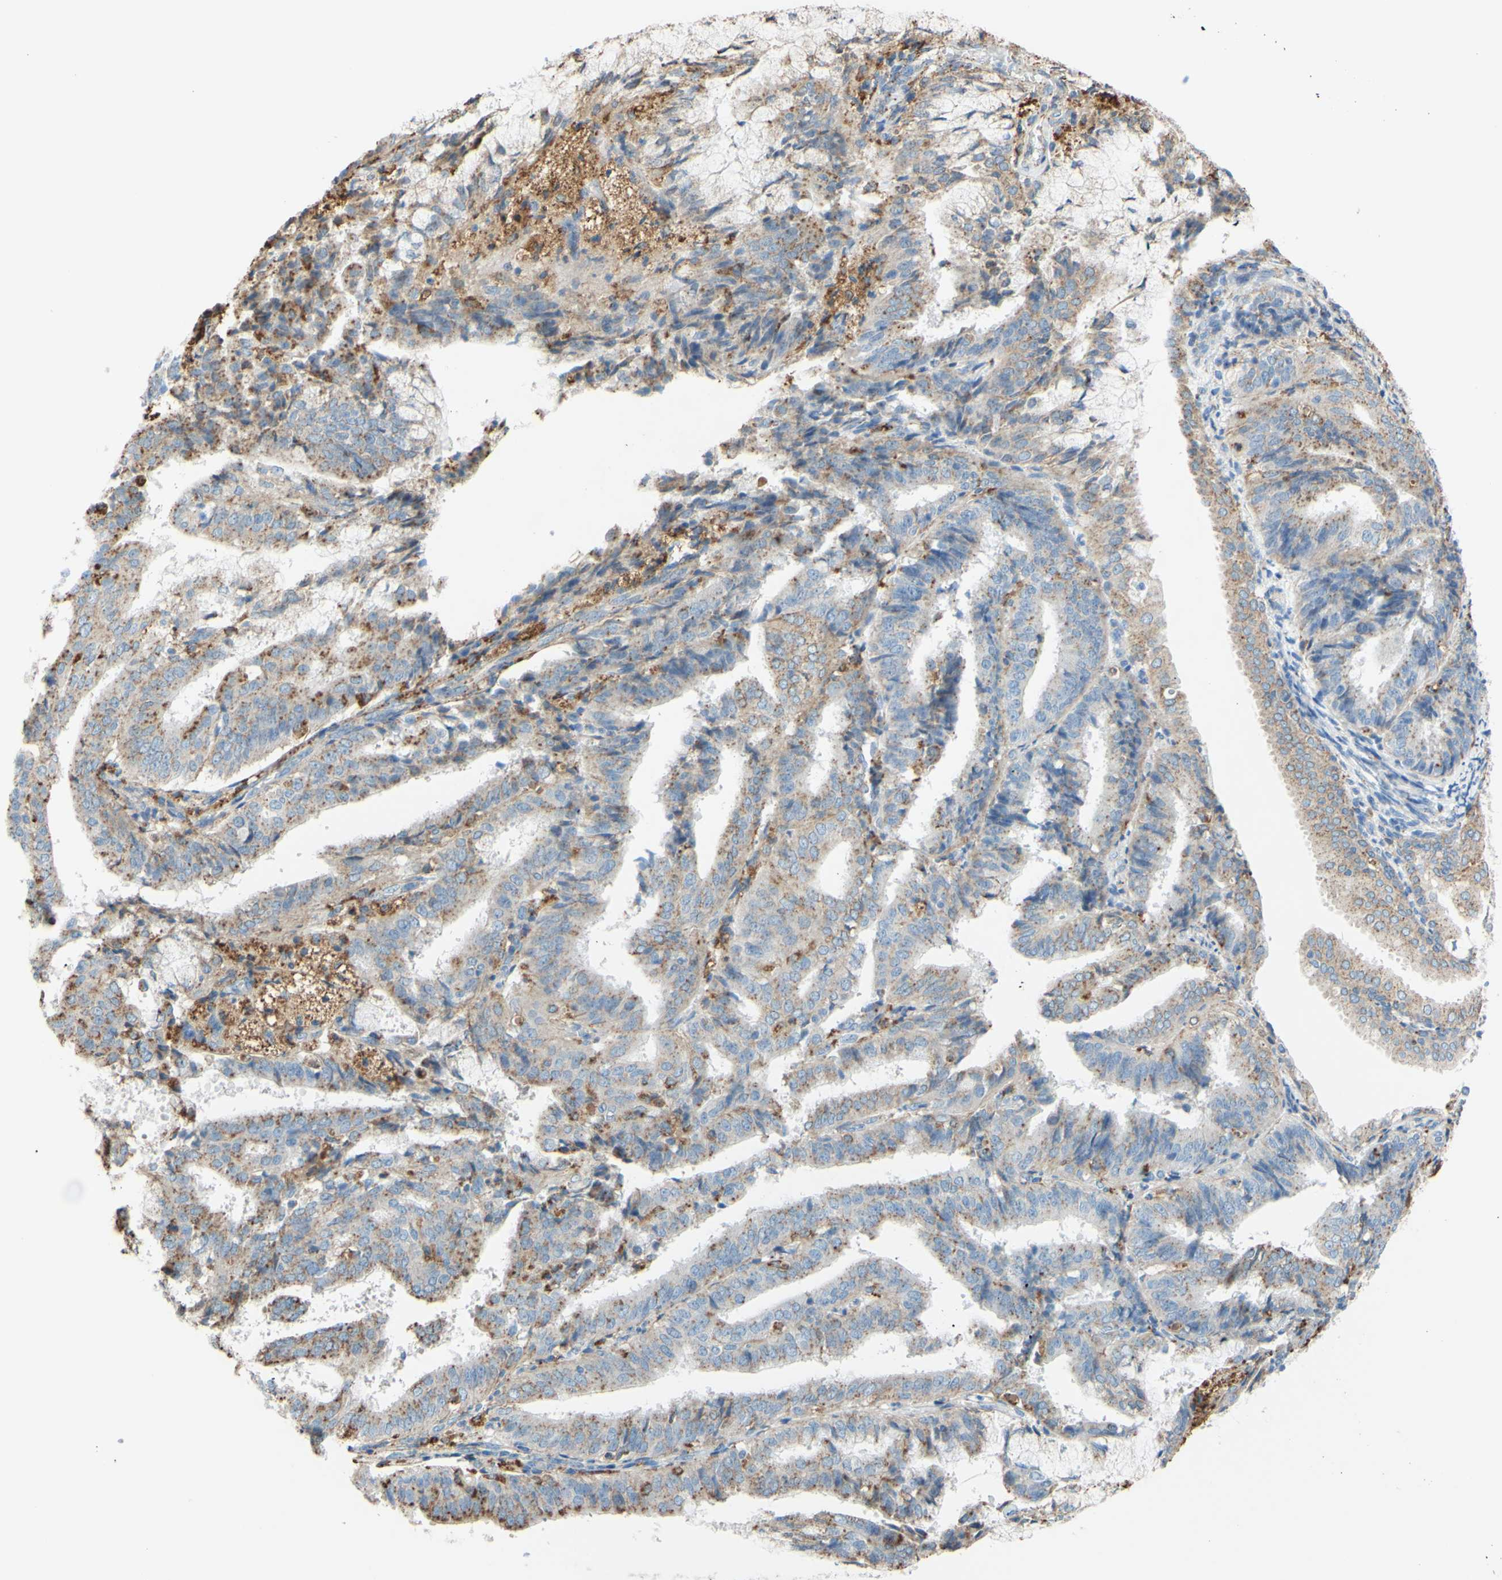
{"staining": {"intensity": "weak", "quantity": ">75%", "location": "cytoplasmic/membranous"}, "tissue": "endometrial cancer", "cell_type": "Tumor cells", "image_type": "cancer", "snomed": [{"axis": "morphology", "description": "Adenocarcinoma, NOS"}, {"axis": "topography", "description": "Endometrium"}], "caption": "A histopathology image of endometrial cancer (adenocarcinoma) stained for a protein reveals weak cytoplasmic/membranous brown staining in tumor cells.", "gene": "CTSD", "patient": {"sex": "female", "age": 63}}